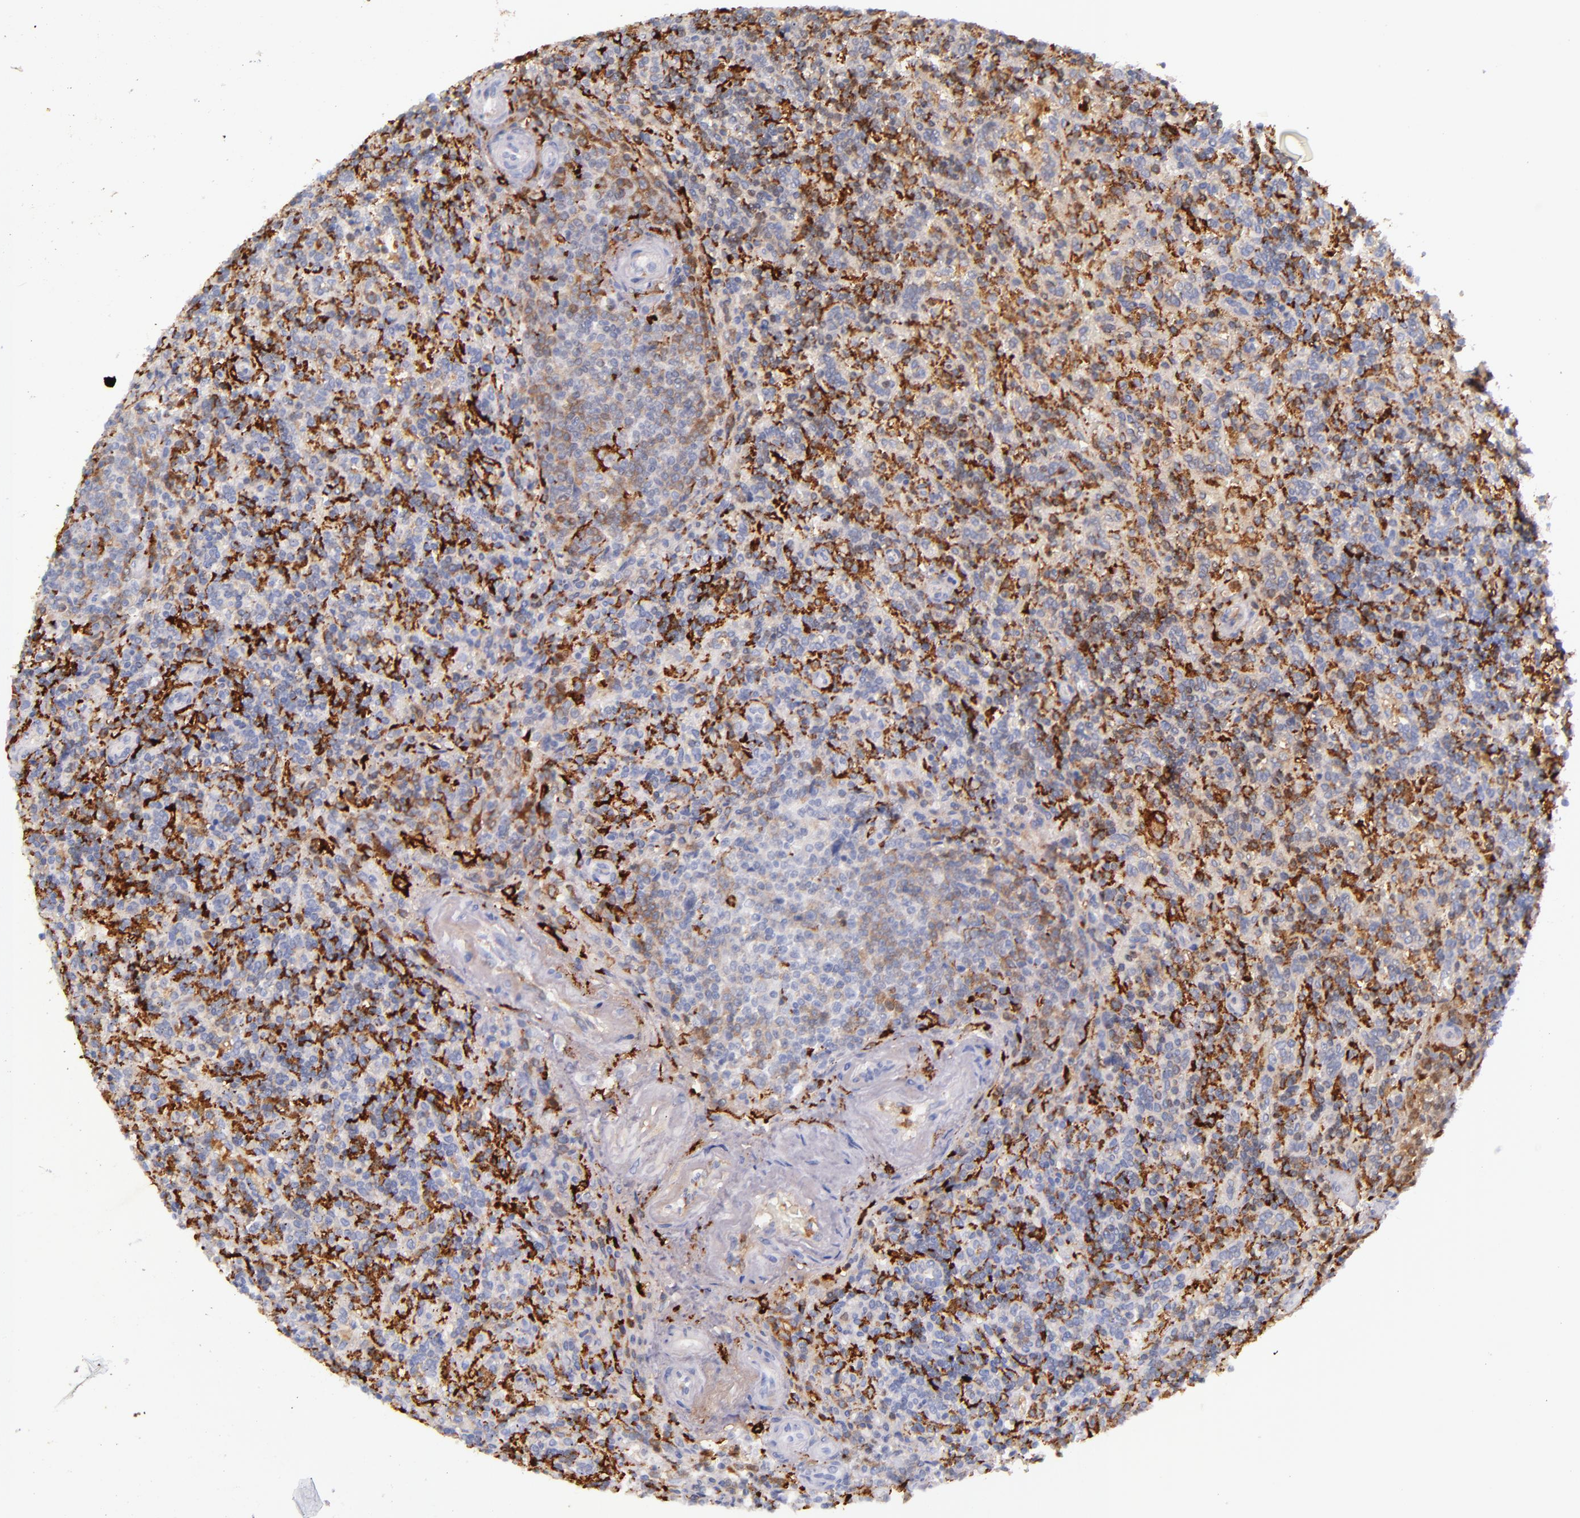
{"staining": {"intensity": "weak", "quantity": "<25%", "location": "cytoplasmic/membranous"}, "tissue": "lymphoma", "cell_type": "Tumor cells", "image_type": "cancer", "snomed": [{"axis": "morphology", "description": "Malignant lymphoma, non-Hodgkin's type, Low grade"}, {"axis": "topography", "description": "Spleen"}], "caption": "Protein analysis of low-grade malignant lymphoma, non-Hodgkin's type reveals no significant expression in tumor cells.", "gene": "CD163", "patient": {"sex": "male", "age": 67}}